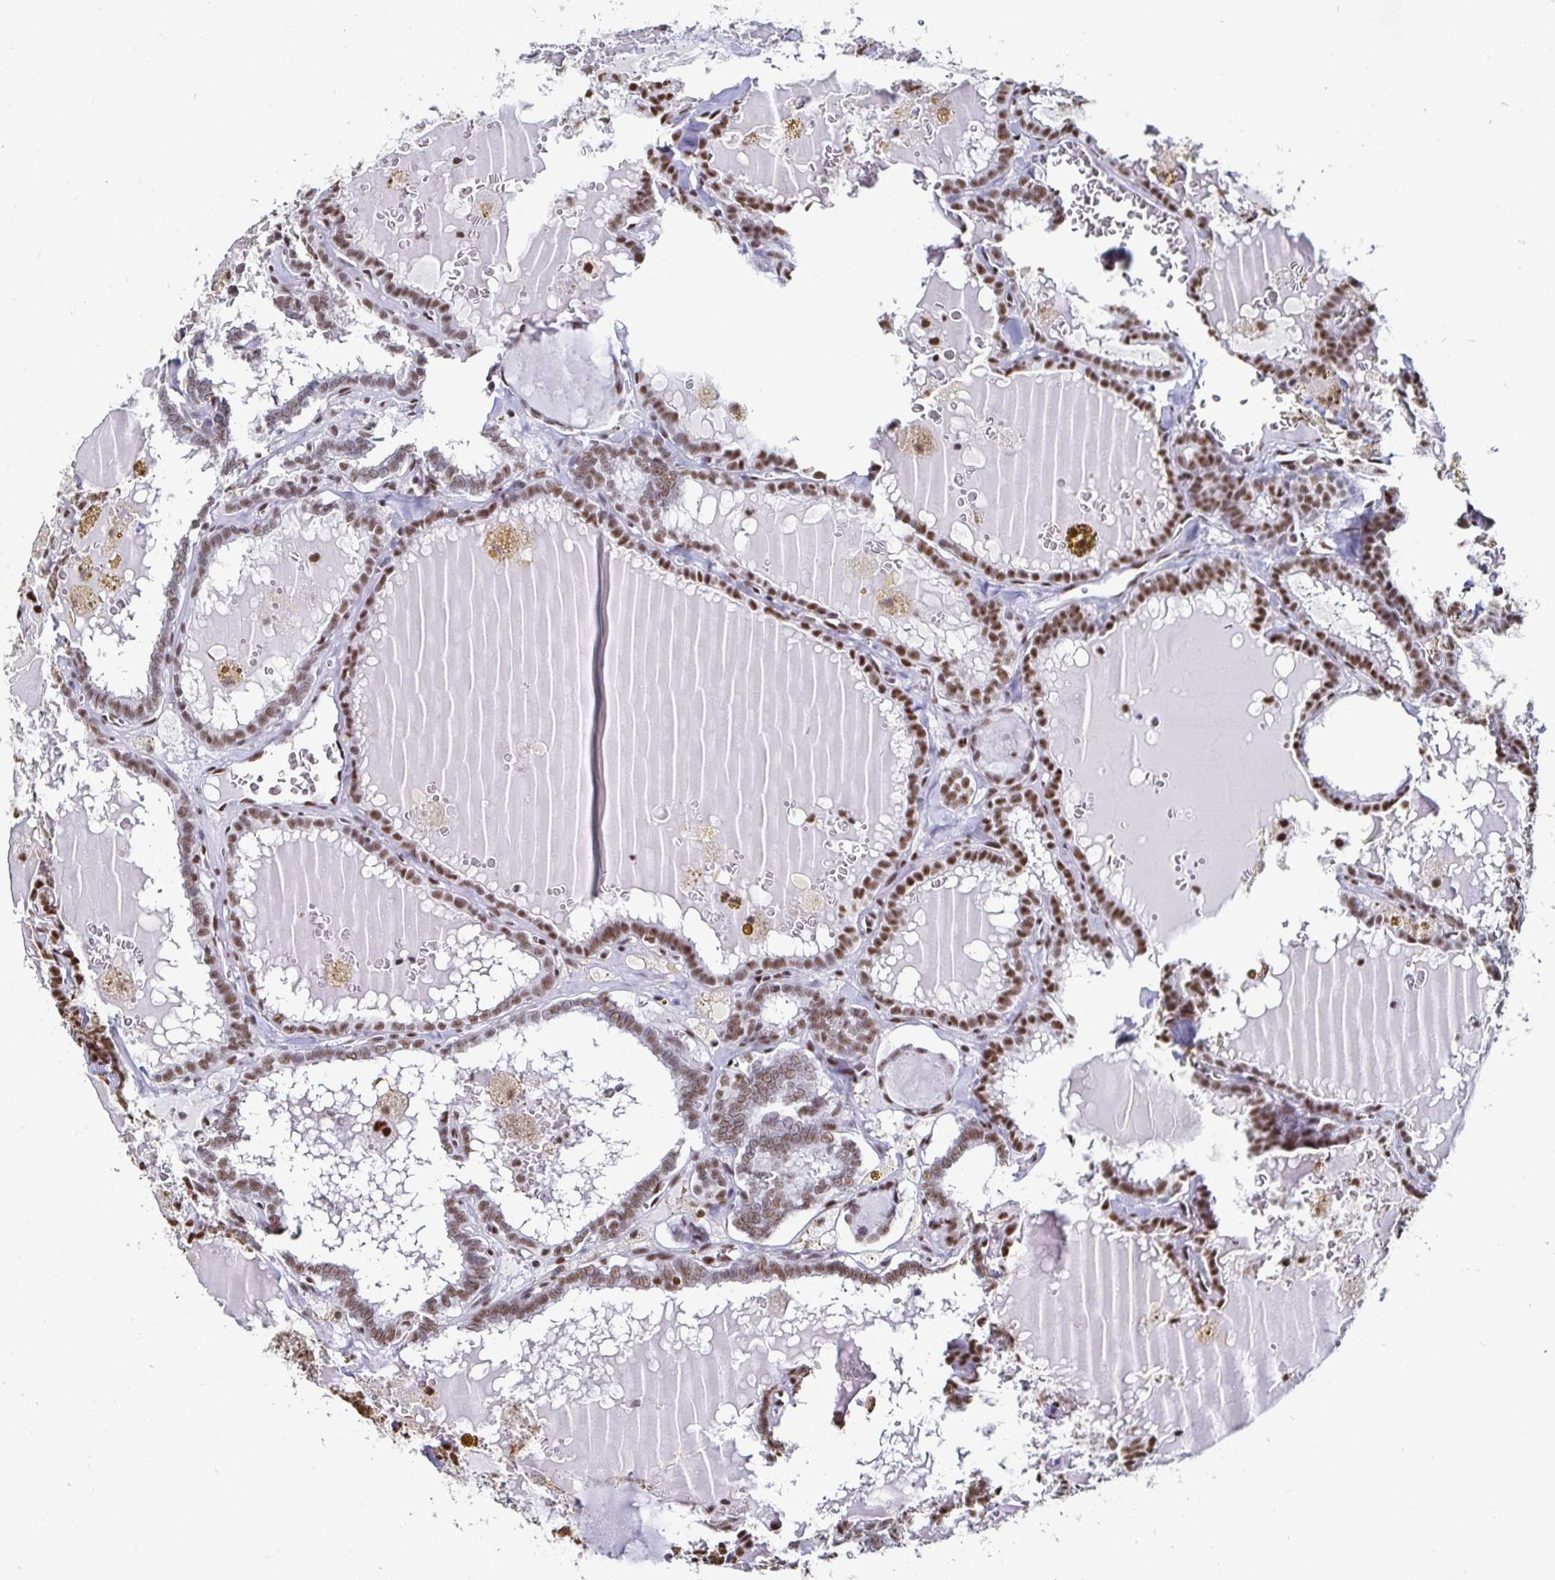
{"staining": {"intensity": "moderate", "quantity": ">75%", "location": "nuclear"}, "tissue": "thyroid cancer", "cell_type": "Tumor cells", "image_type": "cancer", "snomed": [{"axis": "morphology", "description": "Papillary adenocarcinoma, NOS"}, {"axis": "topography", "description": "Thyroid gland"}], "caption": "Thyroid papillary adenocarcinoma was stained to show a protein in brown. There is medium levels of moderate nuclear staining in about >75% of tumor cells.", "gene": "DDX39B", "patient": {"sex": "female", "age": 39}}